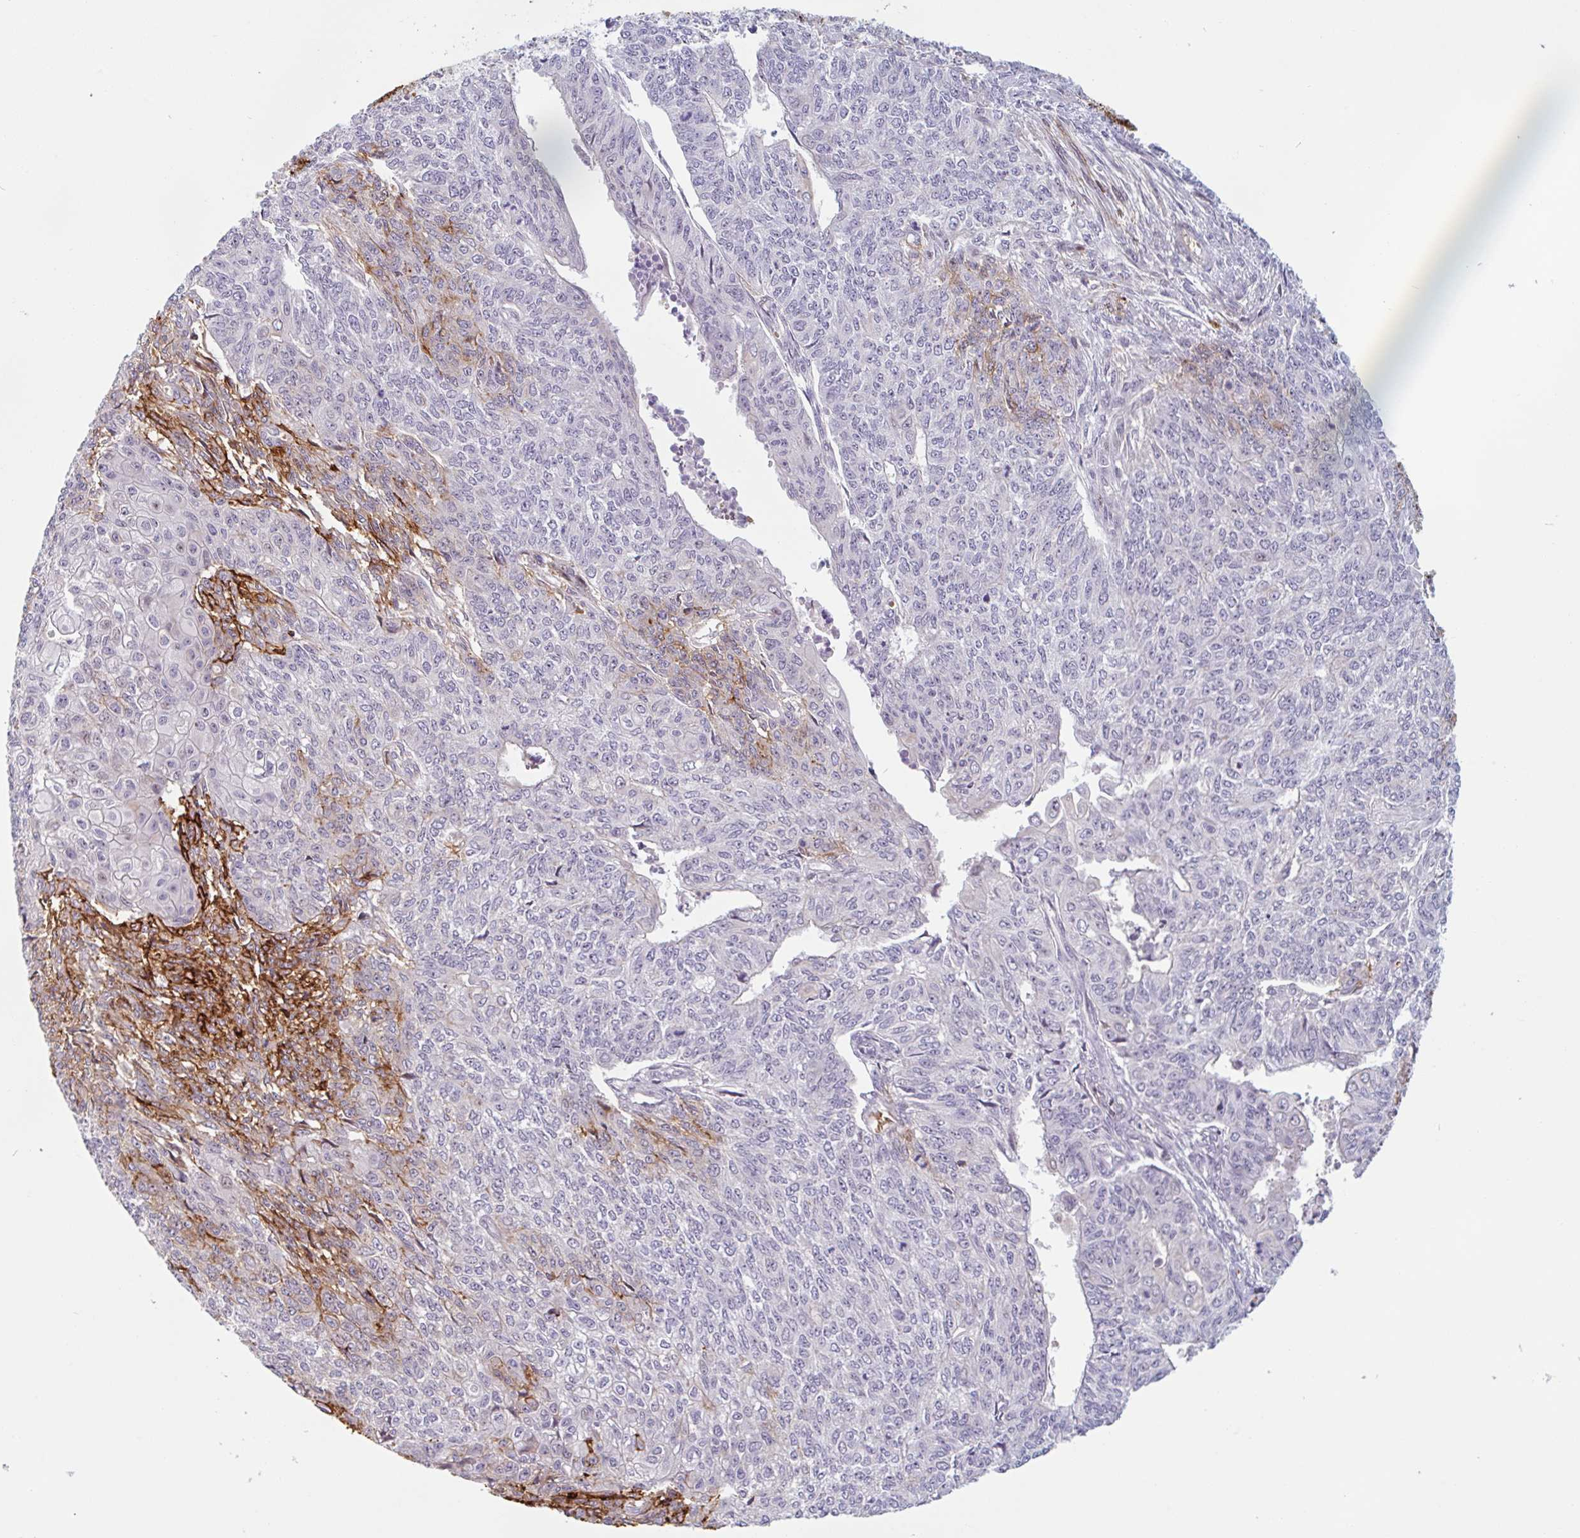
{"staining": {"intensity": "moderate", "quantity": "<25%", "location": "cytoplasmic/membranous"}, "tissue": "endometrial cancer", "cell_type": "Tumor cells", "image_type": "cancer", "snomed": [{"axis": "morphology", "description": "Adenocarcinoma, NOS"}, {"axis": "topography", "description": "Endometrium"}], "caption": "Immunohistochemistry (IHC) photomicrograph of endometrial cancer (adenocarcinoma) stained for a protein (brown), which shows low levels of moderate cytoplasmic/membranous positivity in approximately <25% of tumor cells.", "gene": "TMEM119", "patient": {"sex": "female", "age": 32}}